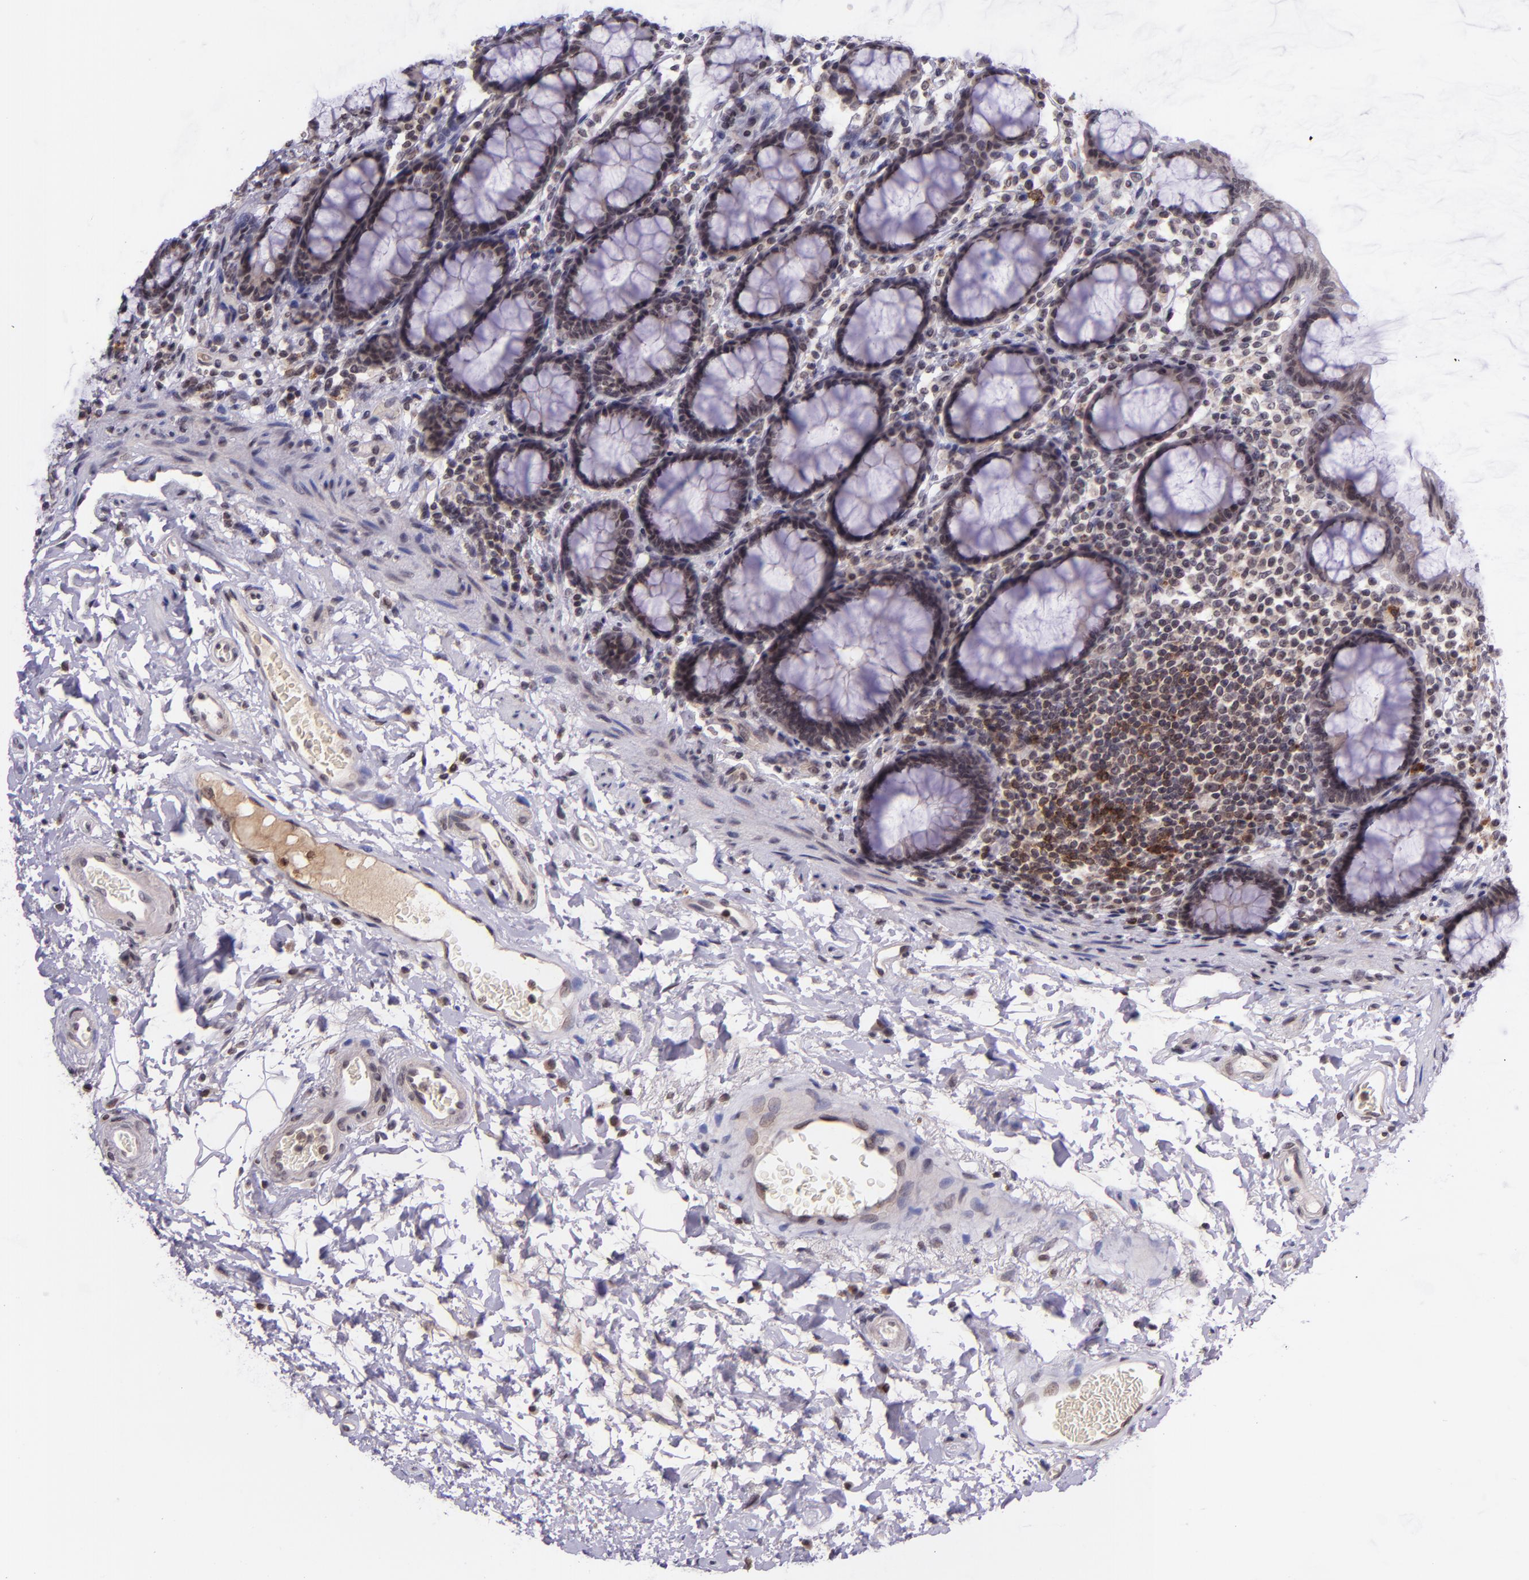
{"staining": {"intensity": "weak", "quantity": ">75%", "location": "cytoplasmic/membranous"}, "tissue": "rectum", "cell_type": "Glandular cells", "image_type": "normal", "snomed": [{"axis": "morphology", "description": "Normal tissue, NOS"}, {"axis": "topography", "description": "Rectum"}], "caption": "Immunohistochemistry (DAB (3,3'-diaminobenzidine)) staining of benign human rectum reveals weak cytoplasmic/membranous protein staining in approximately >75% of glandular cells. The protein is stained brown, and the nuclei are stained in blue (DAB (3,3'-diaminobenzidine) IHC with brightfield microscopy, high magnification).", "gene": "SELL", "patient": {"sex": "male", "age": 92}}